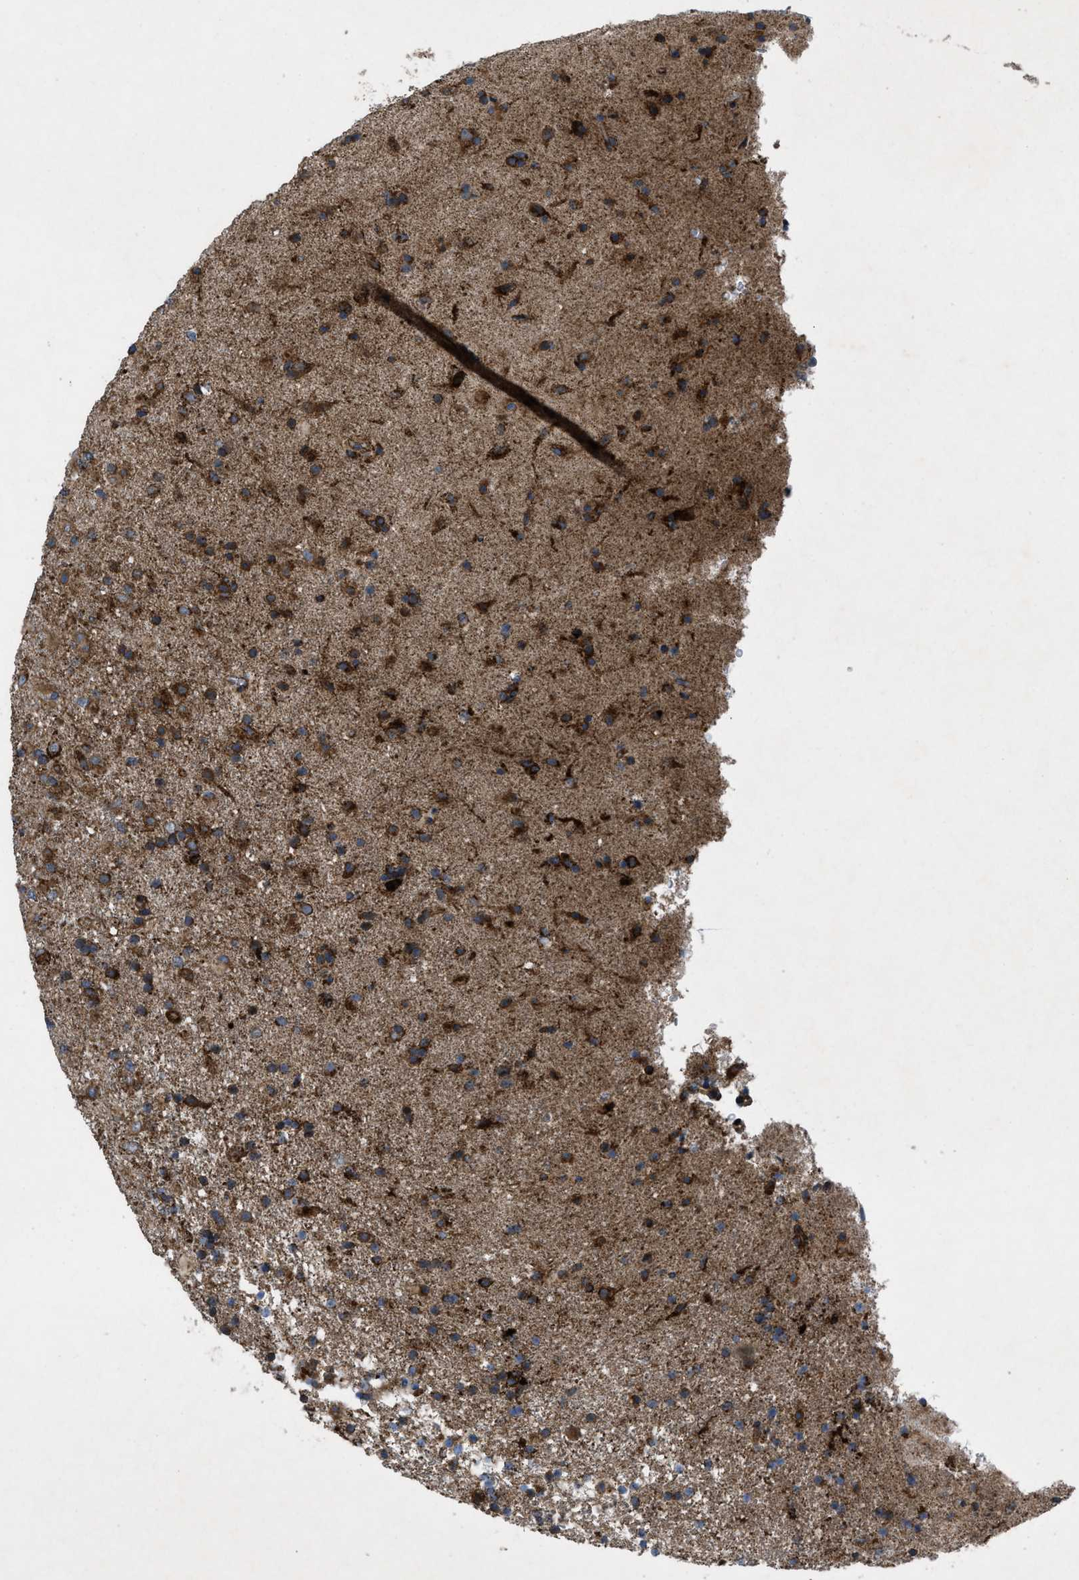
{"staining": {"intensity": "strong", "quantity": ">75%", "location": "cytoplasmic/membranous"}, "tissue": "glioma", "cell_type": "Tumor cells", "image_type": "cancer", "snomed": [{"axis": "morphology", "description": "Glioma, malignant, Low grade"}, {"axis": "topography", "description": "Brain"}], "caption": "Strong cytoplasmic/membranous positivity for a protein is appreciated in about >75% of tumor cells of glioma using immunohistochemistry.", "gene": "PER3", "patient": {"sex": "male", "age": 65}}